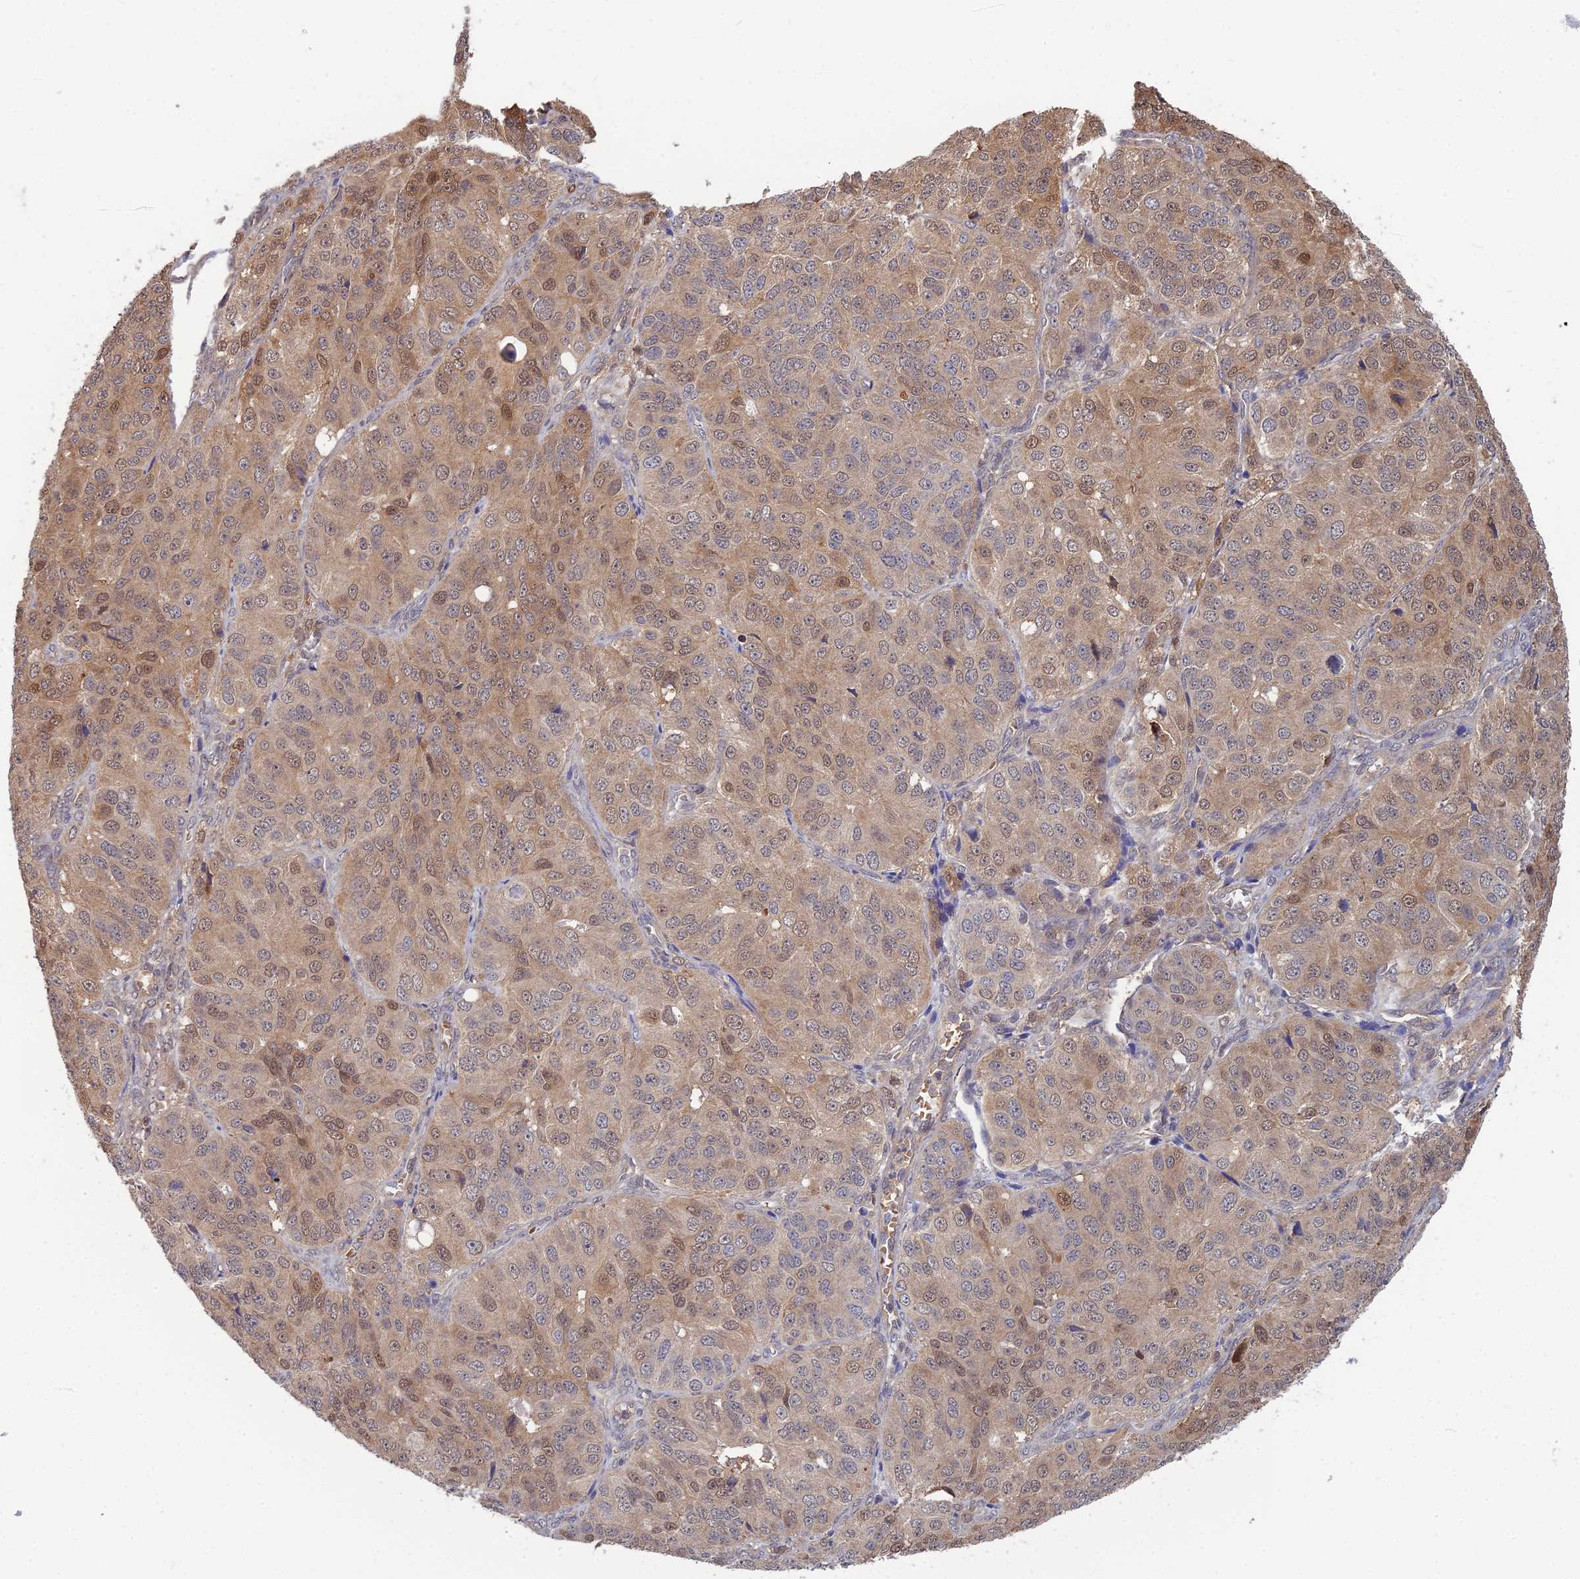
{"staining": {"intensity": "moderate", "quantity": ">75%", "location": "cytoplasmic/membranous,nuclear"}, "tissue": "ovarian cancer", "cell_type": "Tumor cells", "image_type": "cancer", "snomed": [{"axis": "morphology", "description": "Carcinoma, endometroid"}, {"axis": "topography", "description": "Ovary"}], "caption": "A histopathology image of endometroid carcinoma (ovarian) stained for a protein demonstrates moderate cytoplasmic/membranous and nuclear brown staining in tumor cells.", "gene": "OPA3", "patient": {"sex": "female", "age": 51}}